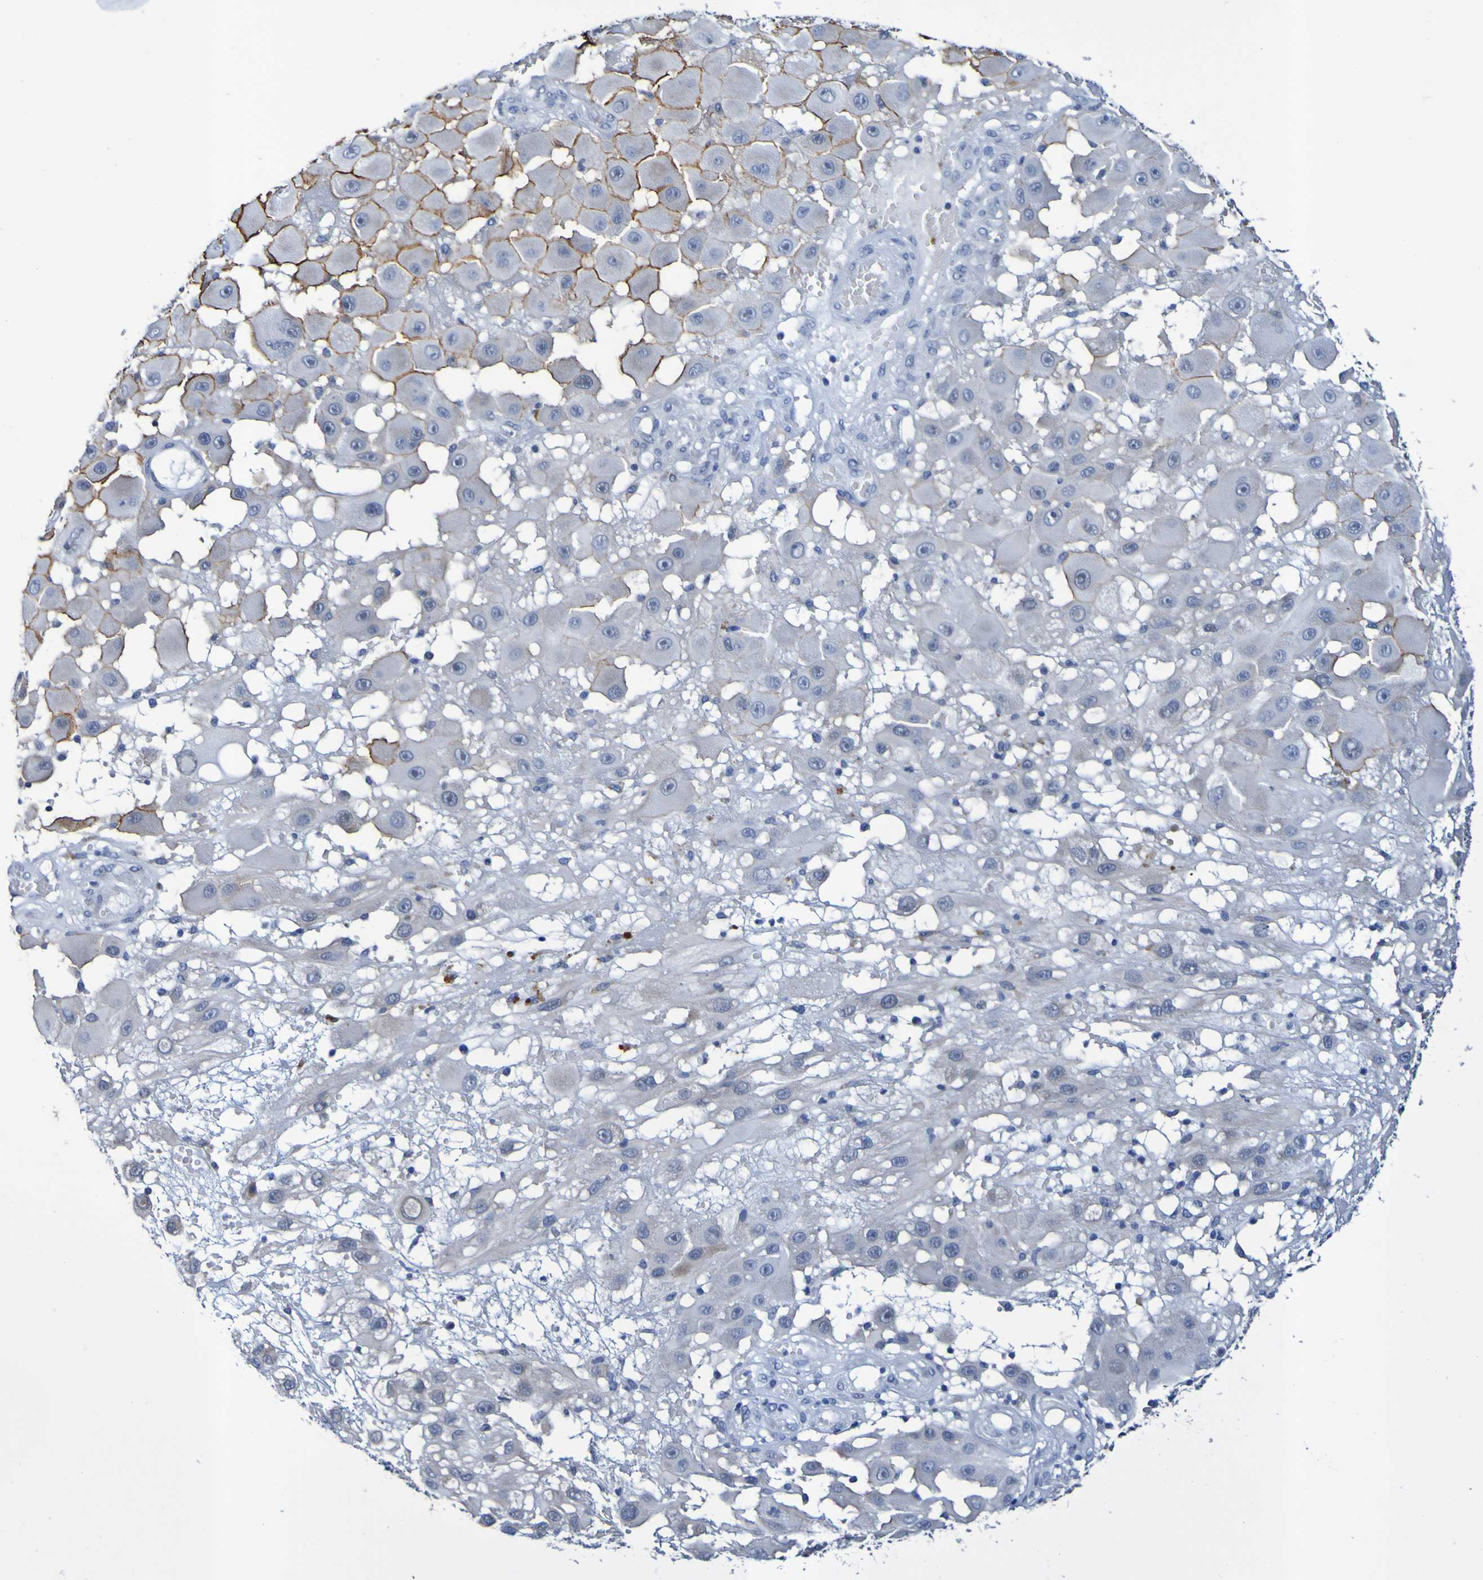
{"staining": {"intensity": "moderate", "quantity": "25%-75%", "location": "cytoplasmic/membranous"}, "tissue": "melanoma", "cell_type": "Tumor cells", "image_type": "cancer", "snomed": [{"axis": "morphology", "description": "Malignant melanoma, NOS"}, {"axis": "topography", "description": "Skin"}], "caption": "Immunohistochemical staining of human malignant melanoma displays moderate cytoplasmic/membranous protein expression in approximately 25%-75% of tumor cells.", "gene": "VMA21", "patient": {"sex": "female", "age": 81}}